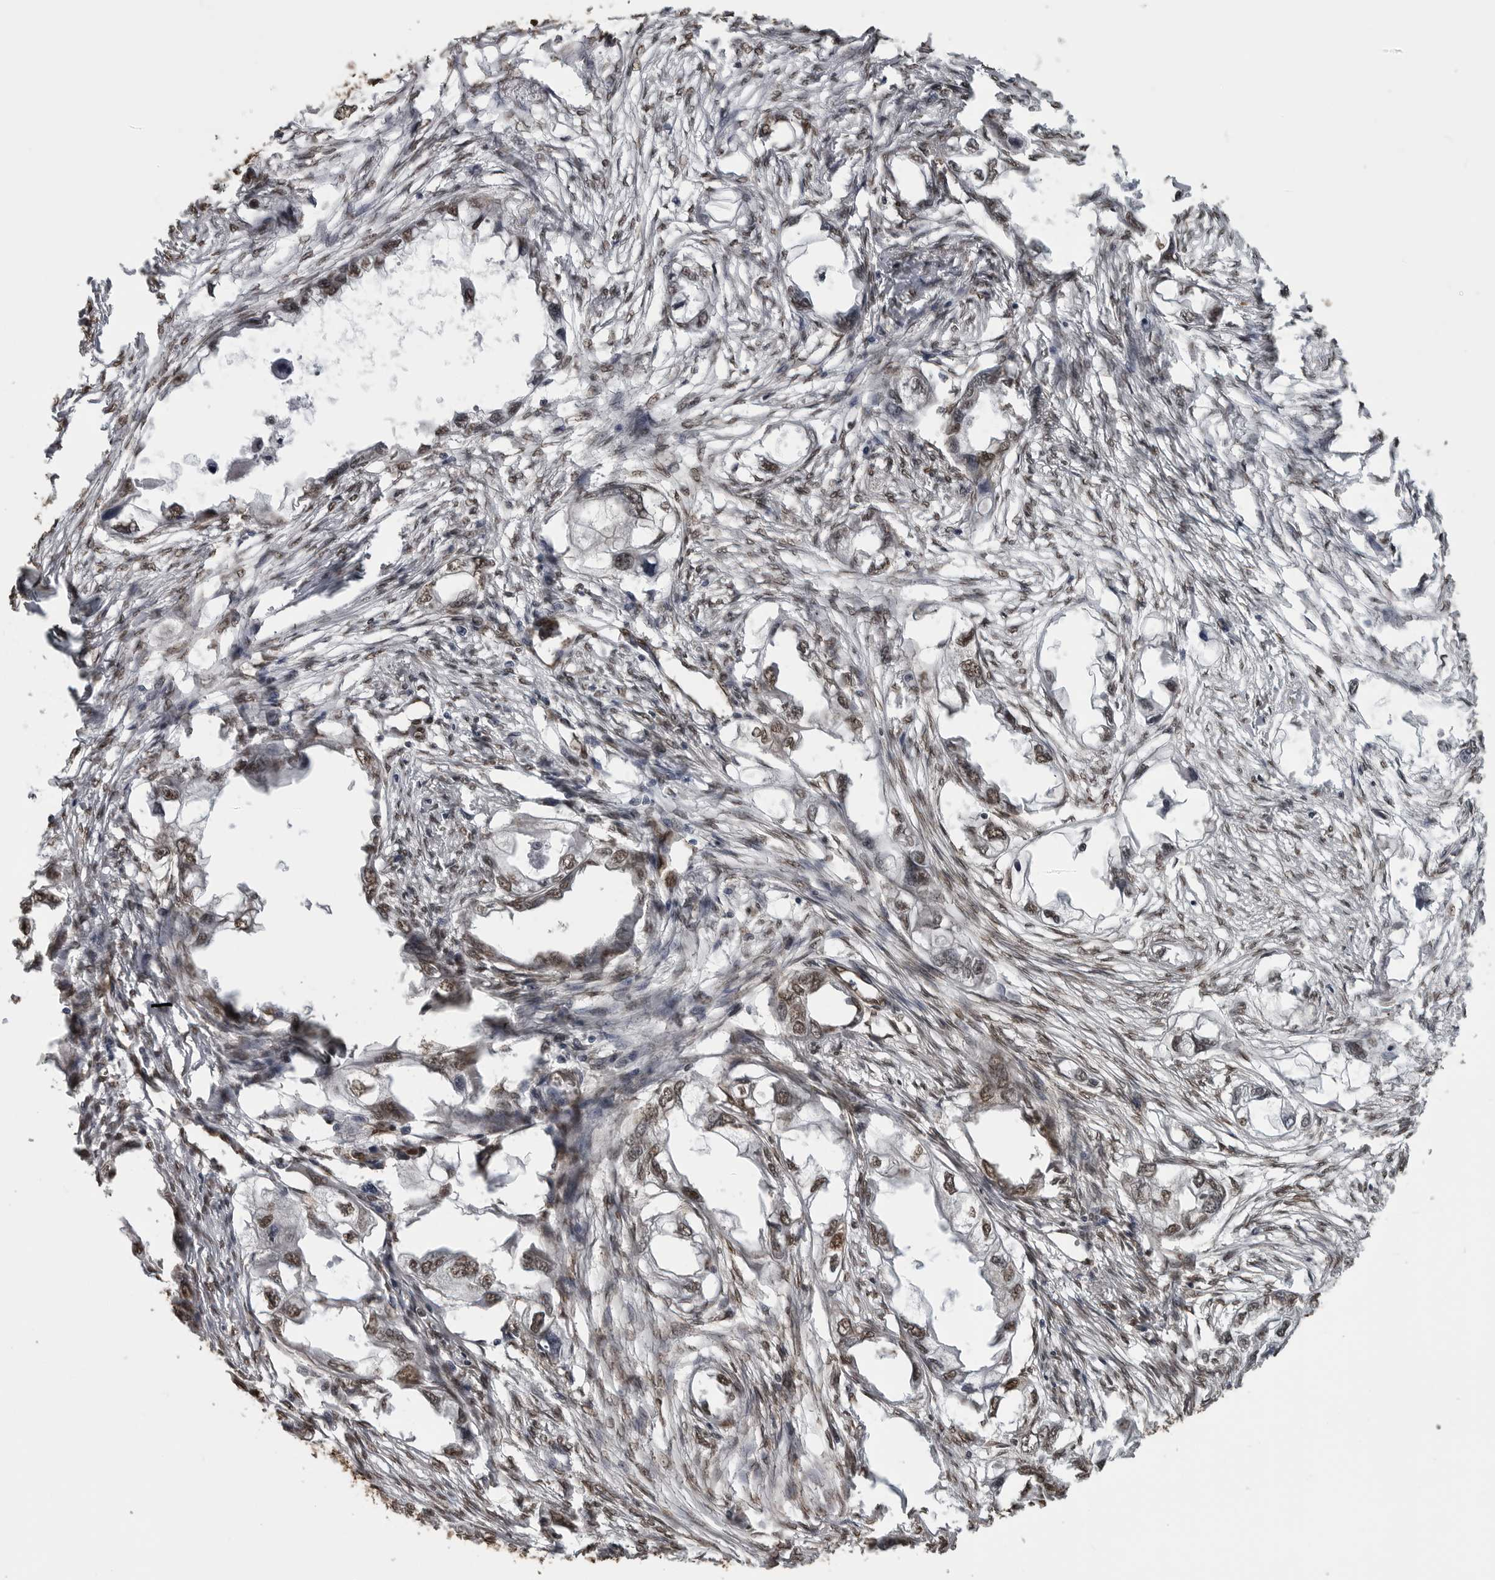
{"staining": {"intensity": "weak", "quantity": "25%-75%", "location": "nuclear"}, "tissue": "endometrial cancer", "cell_type": "Tumor cells", "image_type": "cancer", "snomed": [{"axis": "morphology", "description": "Adenocarcinoma, NOS"}, {"axis": "morphology", "description": "Adenocarcinoma, metastatic, NOS"}, {"axis": "topography", "description": "Adipose tissue"}, {"axis": "topography", "description": "Endometrium"}], "caption": "Tumor cells reveal weak nuclear staining in about 25%-75% of cells in endometrial adenocarcinoma. (DAB (3,3'-diaminobenzidine) IHC, brown staining for protein, blue staining for nuclei).", "gene": "SMAD2", "patient": {"sex": "female", "age": 67}}